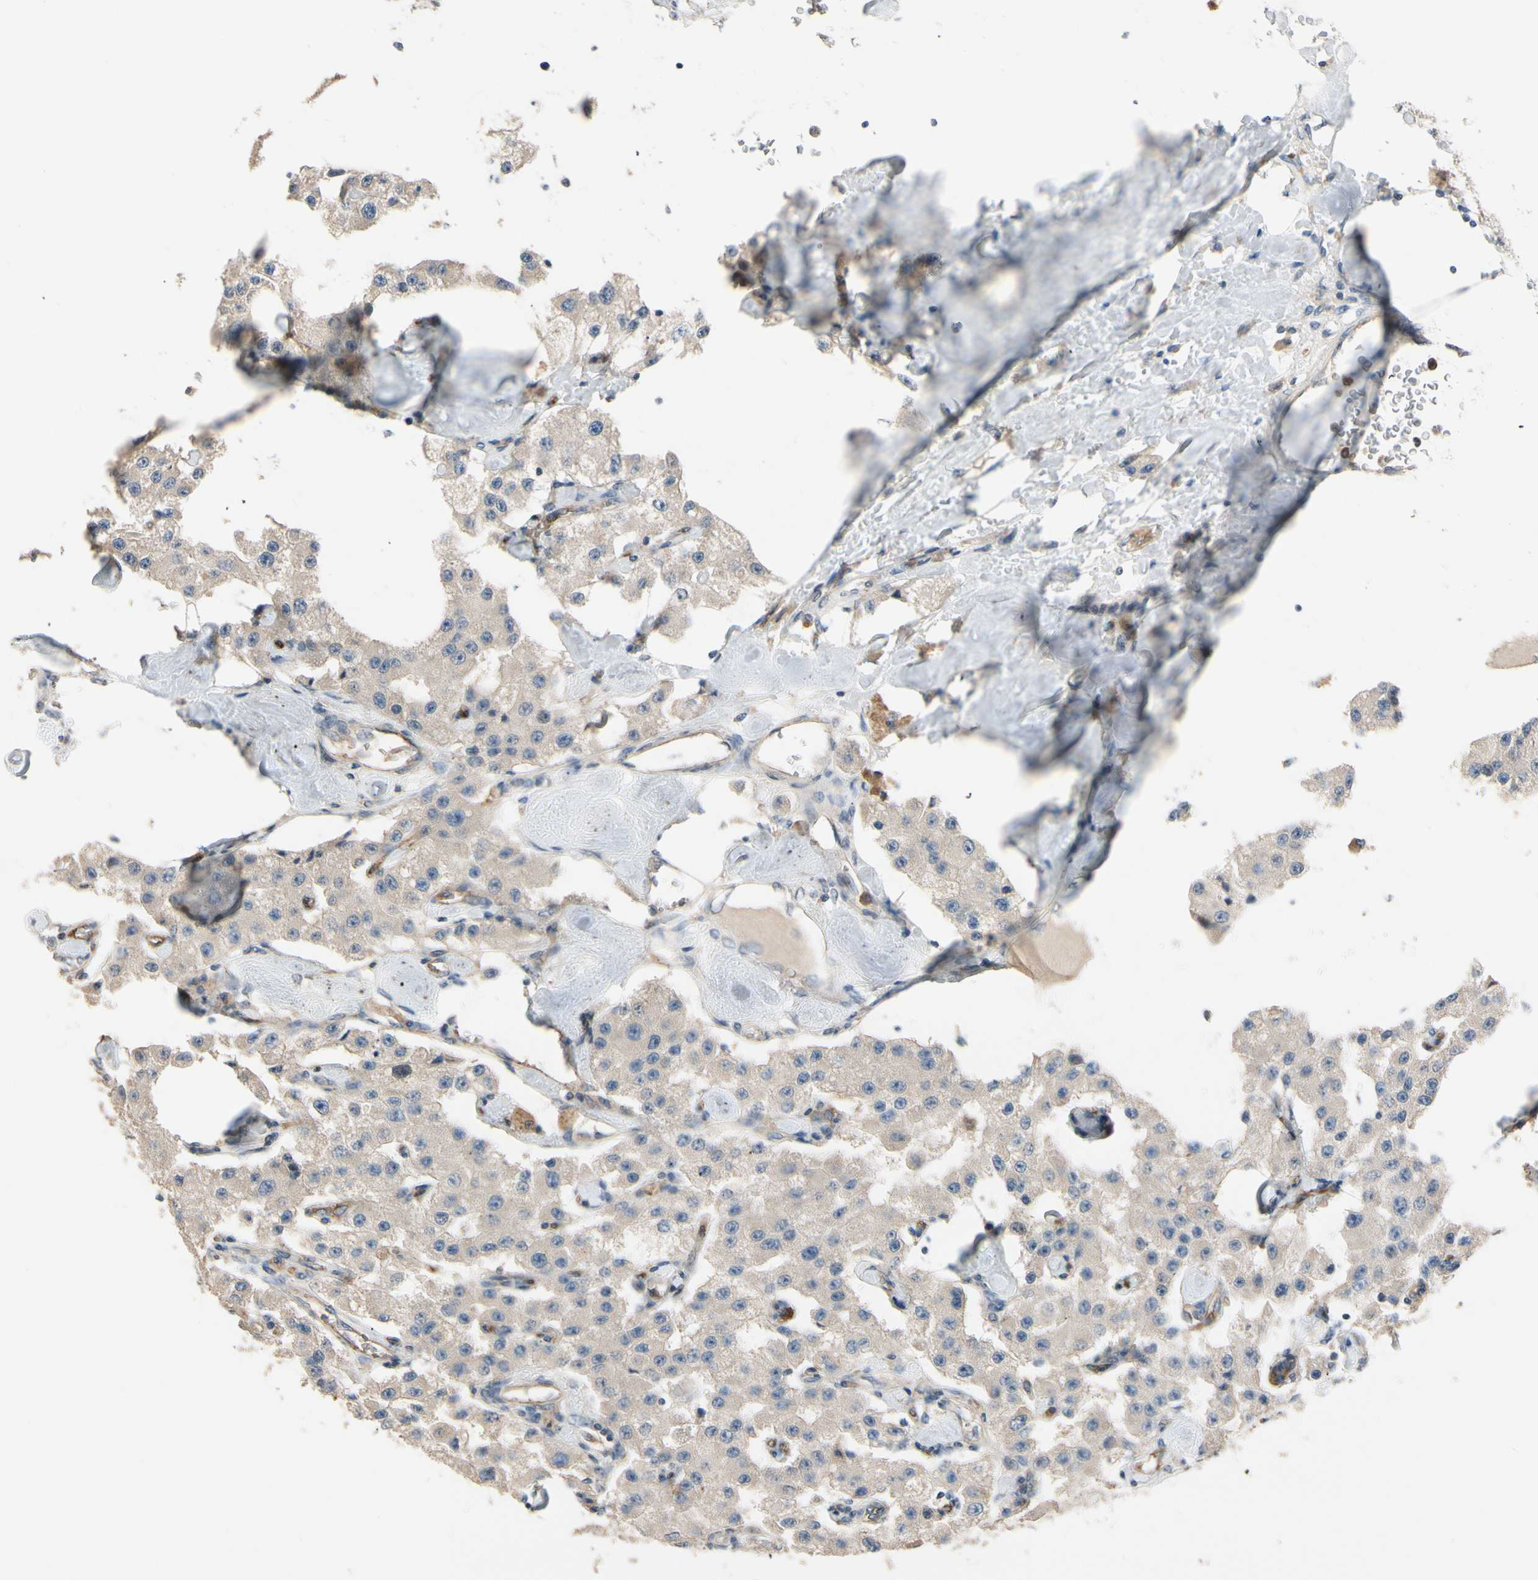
{"staining": {"intensity": "weak", "quantity": "25%-75%", "location": "cytoplasmic/membranous"}, "tissue": "carcinoid", "cell_type": "Tumor cells", "image_type": "cancer", "snomed": [{"axis": "morphology", "description": "Carcinoid, malignant, NOS"}, {"axis": "topography", "description": "Pancreas"}], "caption": "Carcinoid stained with a brown dye reveals weak cytoplasmic/membranous positive positivity in about 25%-75% of tumor cells.", "gene": "SIGLEC5", "patient": {"sex": "male", "age": 41}}